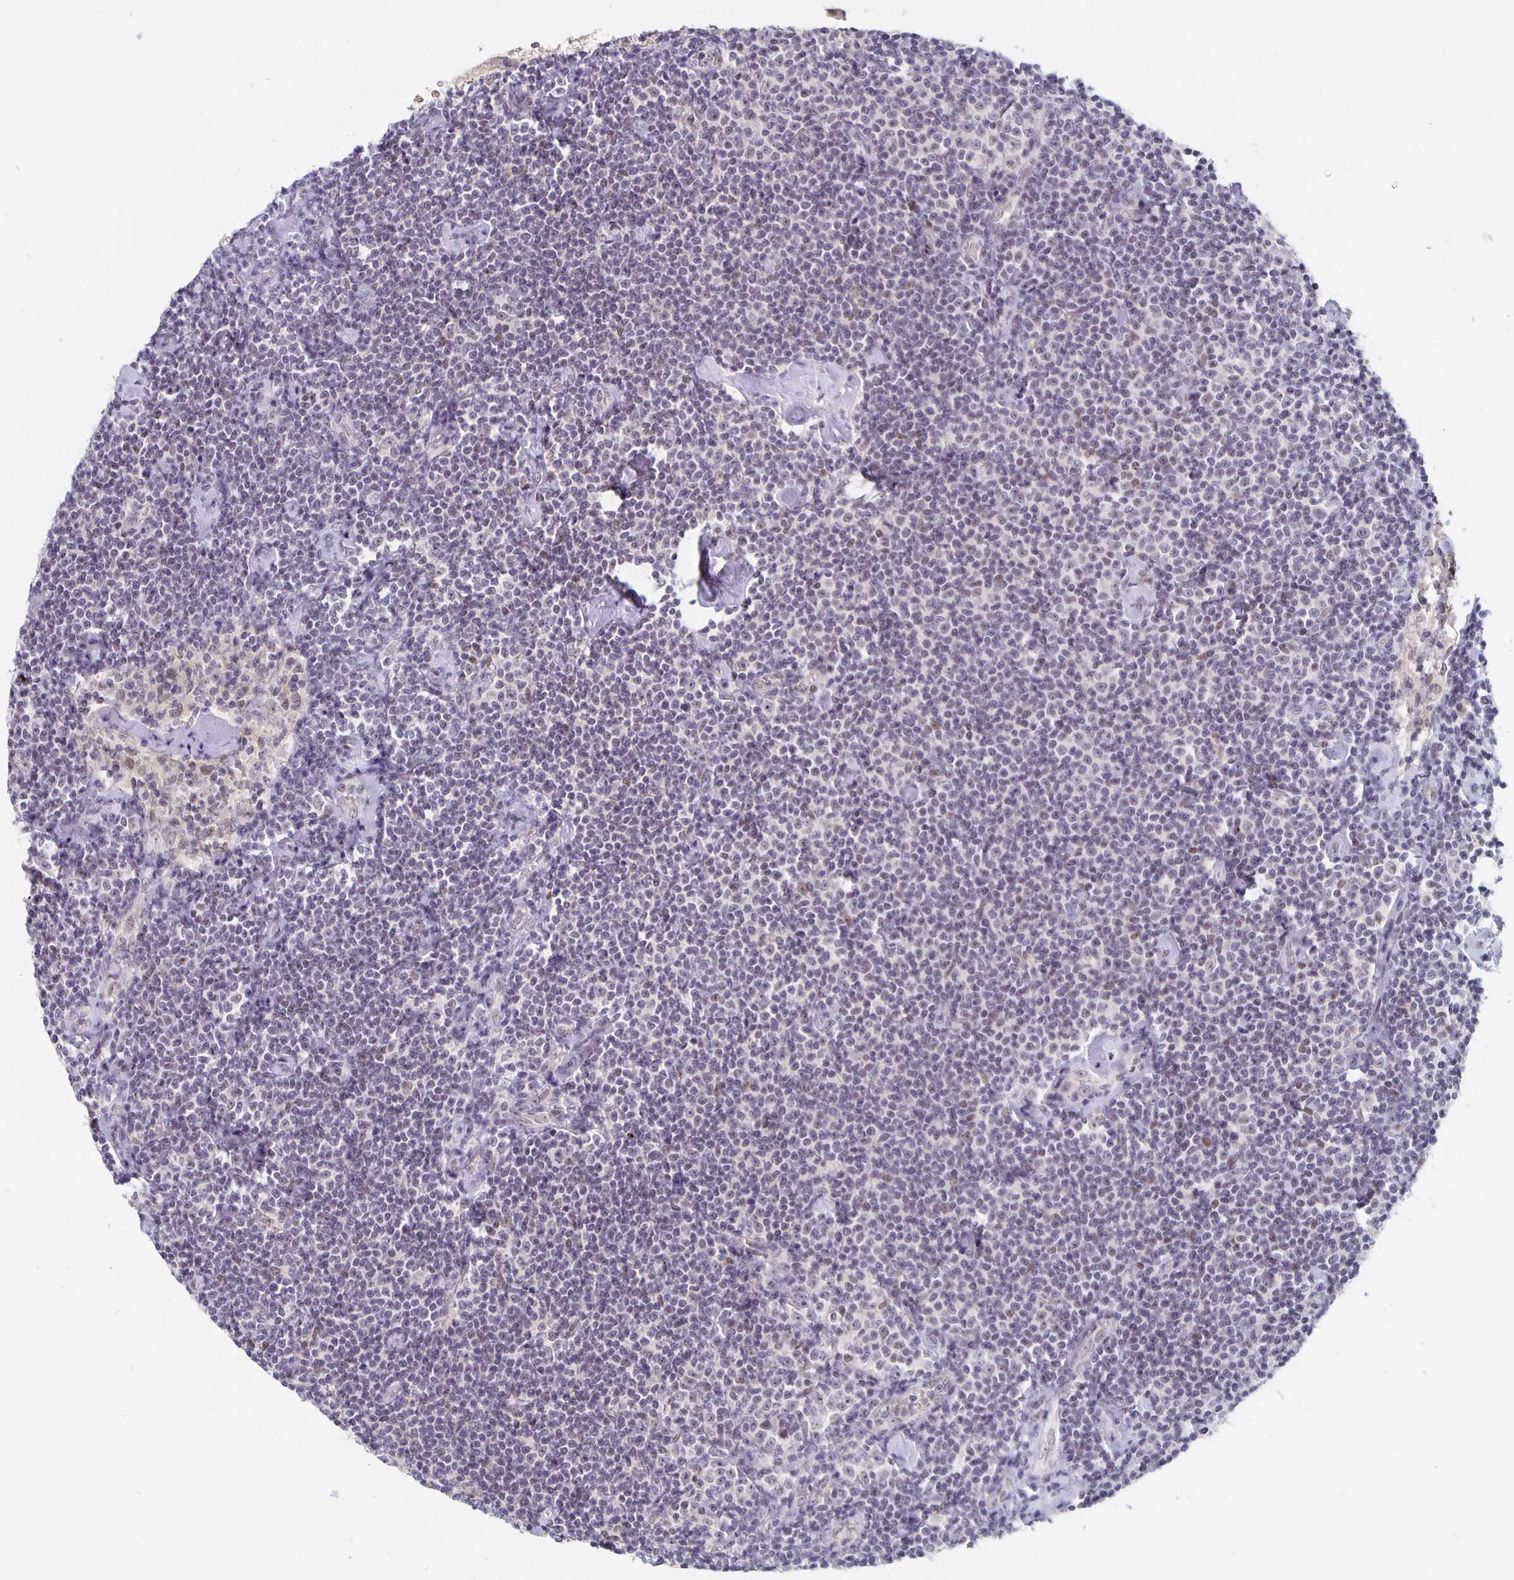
{"staining": {"intensity": "negative", "quantity": "none", "location": "none"}, "tissue": "lymphoma", "cell_type": "Tumor cells", "image_type": "cancer", "snomed": [{"axis": "morphology", "description": "Malignant lymphoma, non-Hodgkin's type, Low grade"}, {"axis": "topography", "description": "Lymph node"}], "caption": "This is an immunohistochemistry histopathology image of lymphoma. There is no expression in tumor cells.", "gene": "ZNF691", "patient": {"sex": "male", "age": 81}}